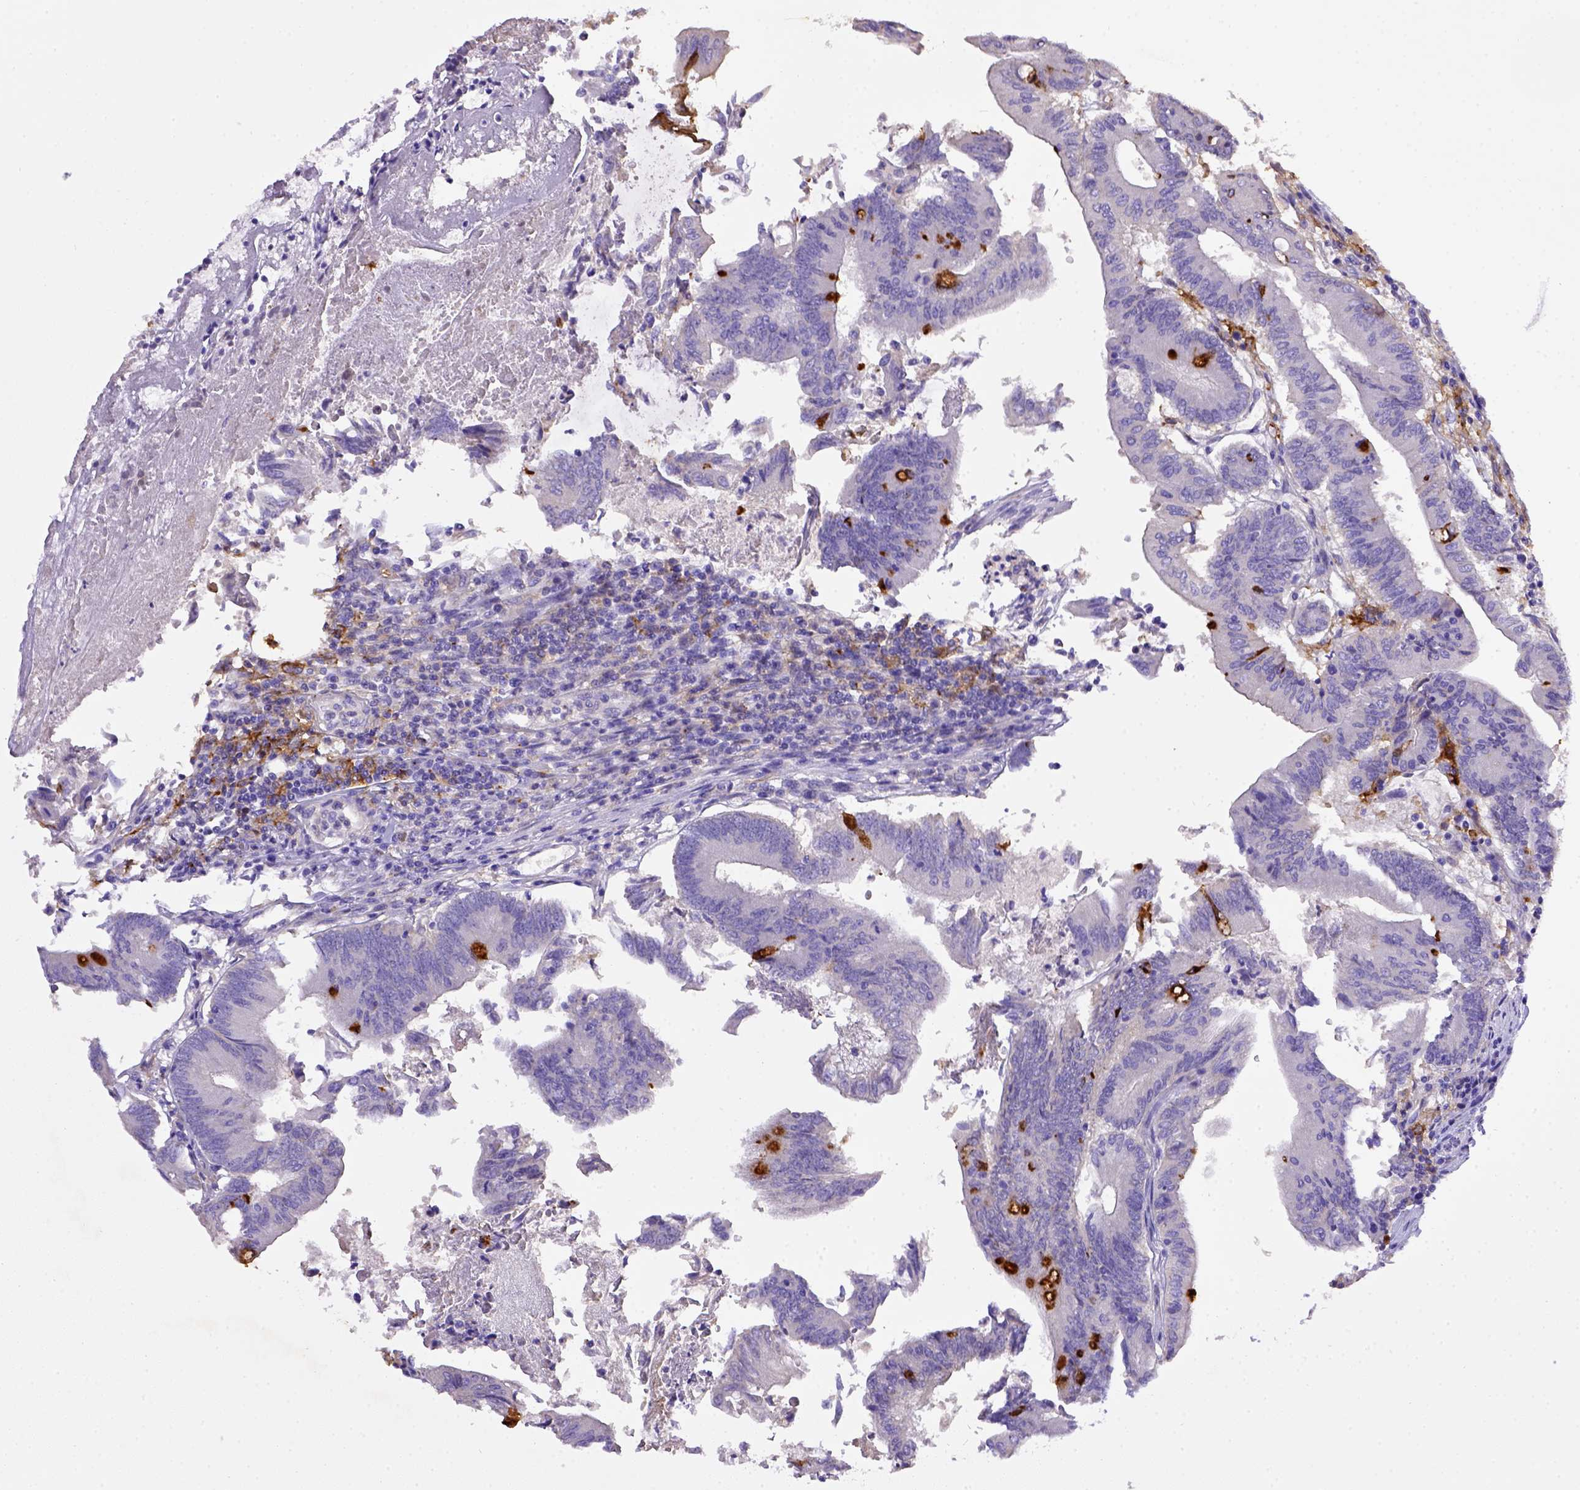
{"staining": {"intensity": "negative", "quantity": "none", "location": "none"}, "tissue": "colorectal cancer", "cell_type": "Tumor cells", "image_type": "cancer", "snomed": [{"axis": "morphology", "description": "Adenocarcinoma, NOS"}, {"axis": "topography", "description": "Colon"}], "caption": "Immunohistochemistry (IHC) histopathology image of neoplastic tissue: human colorectal adenocarcinoma stained with DAB shows no significant protein staining in tumor cells.", "gene": "CD40", "patient": {"sex": "female", "age": 70}}